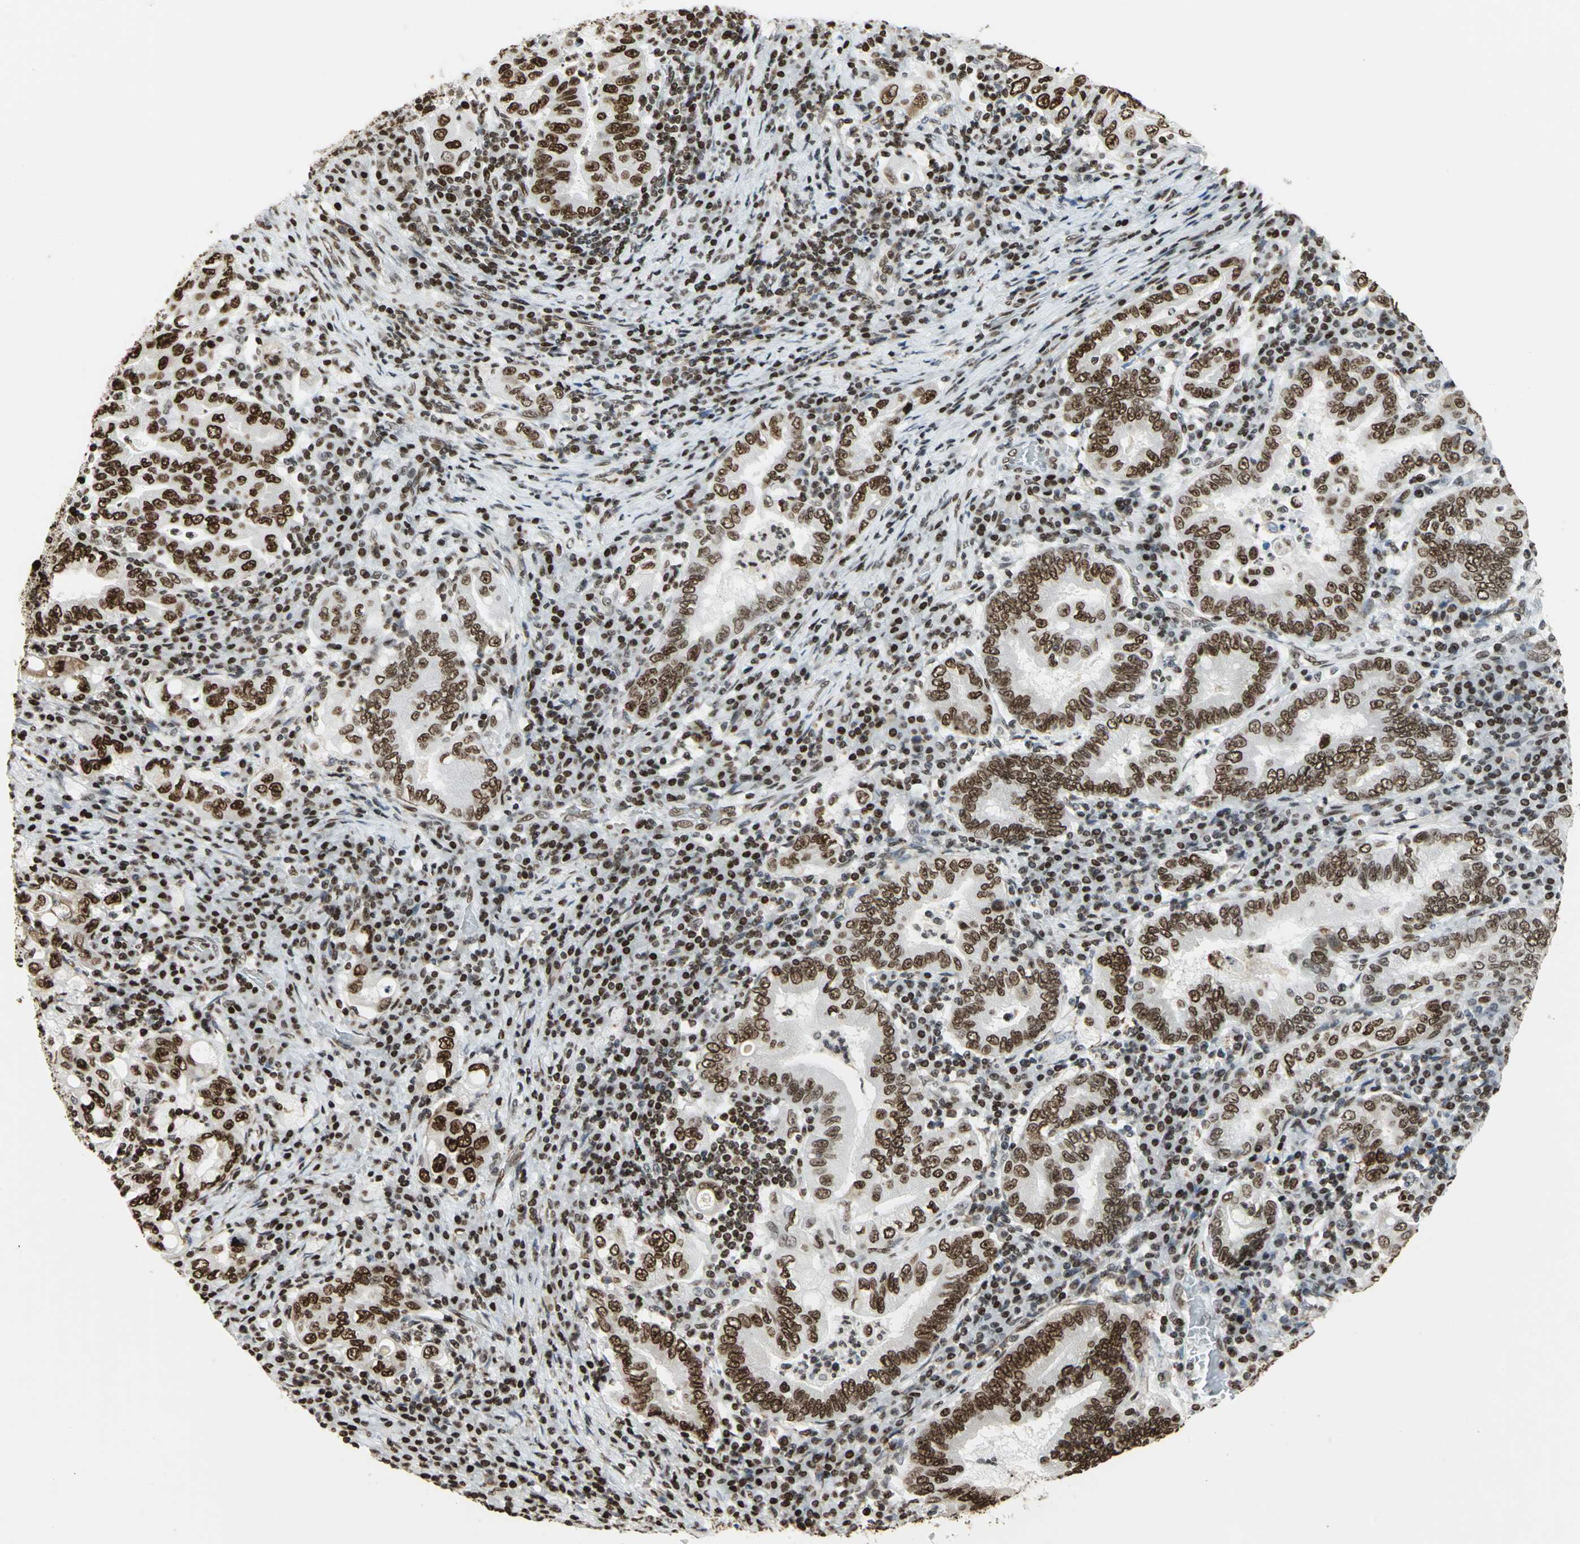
{"staining": {"intensity": "strong", "quantity": ">75%", "location": "nuclear"}, "tissue": "stomach cancer", "cell_type": "Tumor cells", "image_type": "cancer", "snomed": [{"axis": "morphology", "description": "Normal tissue, NOS"}, {"axis": "morphology", "description": "Adenocarcinoma, NOS"}, {"axis": "topography", "description": "Esophagus"}, {"axis": "topography", "description": "Stomach, upper"}, {"axis": "topography", "description": "Peripheral nerve tissue"}], "caption": "Immunohistochemistry (IHC) of human stomach adenocarcinoma shows high levels of strong nuclear staining in about >75% of tumor cells.", "gene": "HMGB1", "patient": {"sex": "male", "age": 62}}